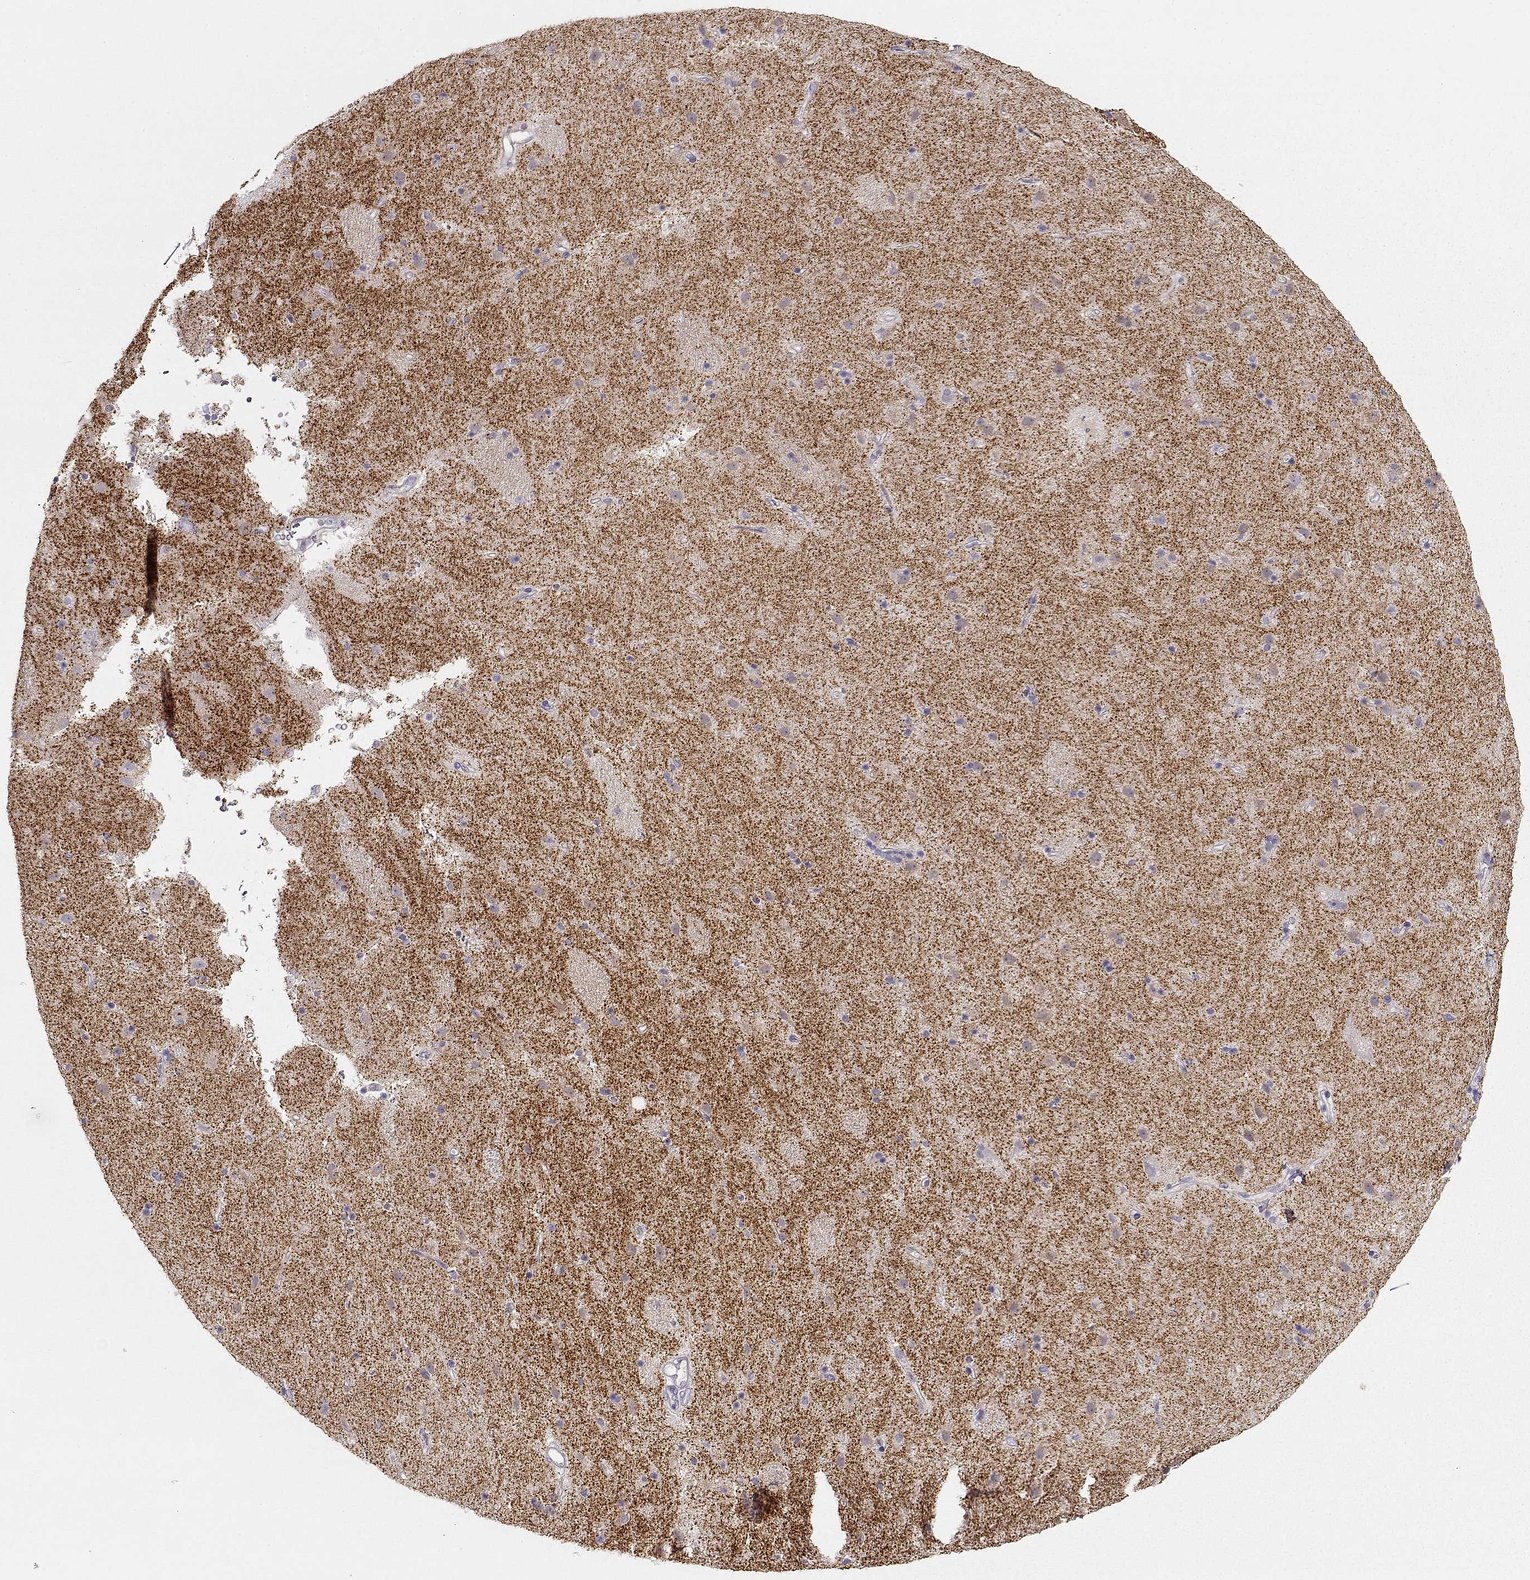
{"staining": {"intensity": "negative", "quantity": "none", "location": "none"}, "tissue": "caudate", "cell_type": "Glial cells", "image_type": "normal", "snomed": [{"axis": "morphology", "description": "Normal tissue, NOS"}, {"axis": "topography", "description": "Lateral ventricle wall"}], "caption": "Immunohistochemistry (IHC) of benign human caudate demonstrates no expression in glial cells.", "gene": "ACTN2", "patient": {"sex": "female", "age": 71}}